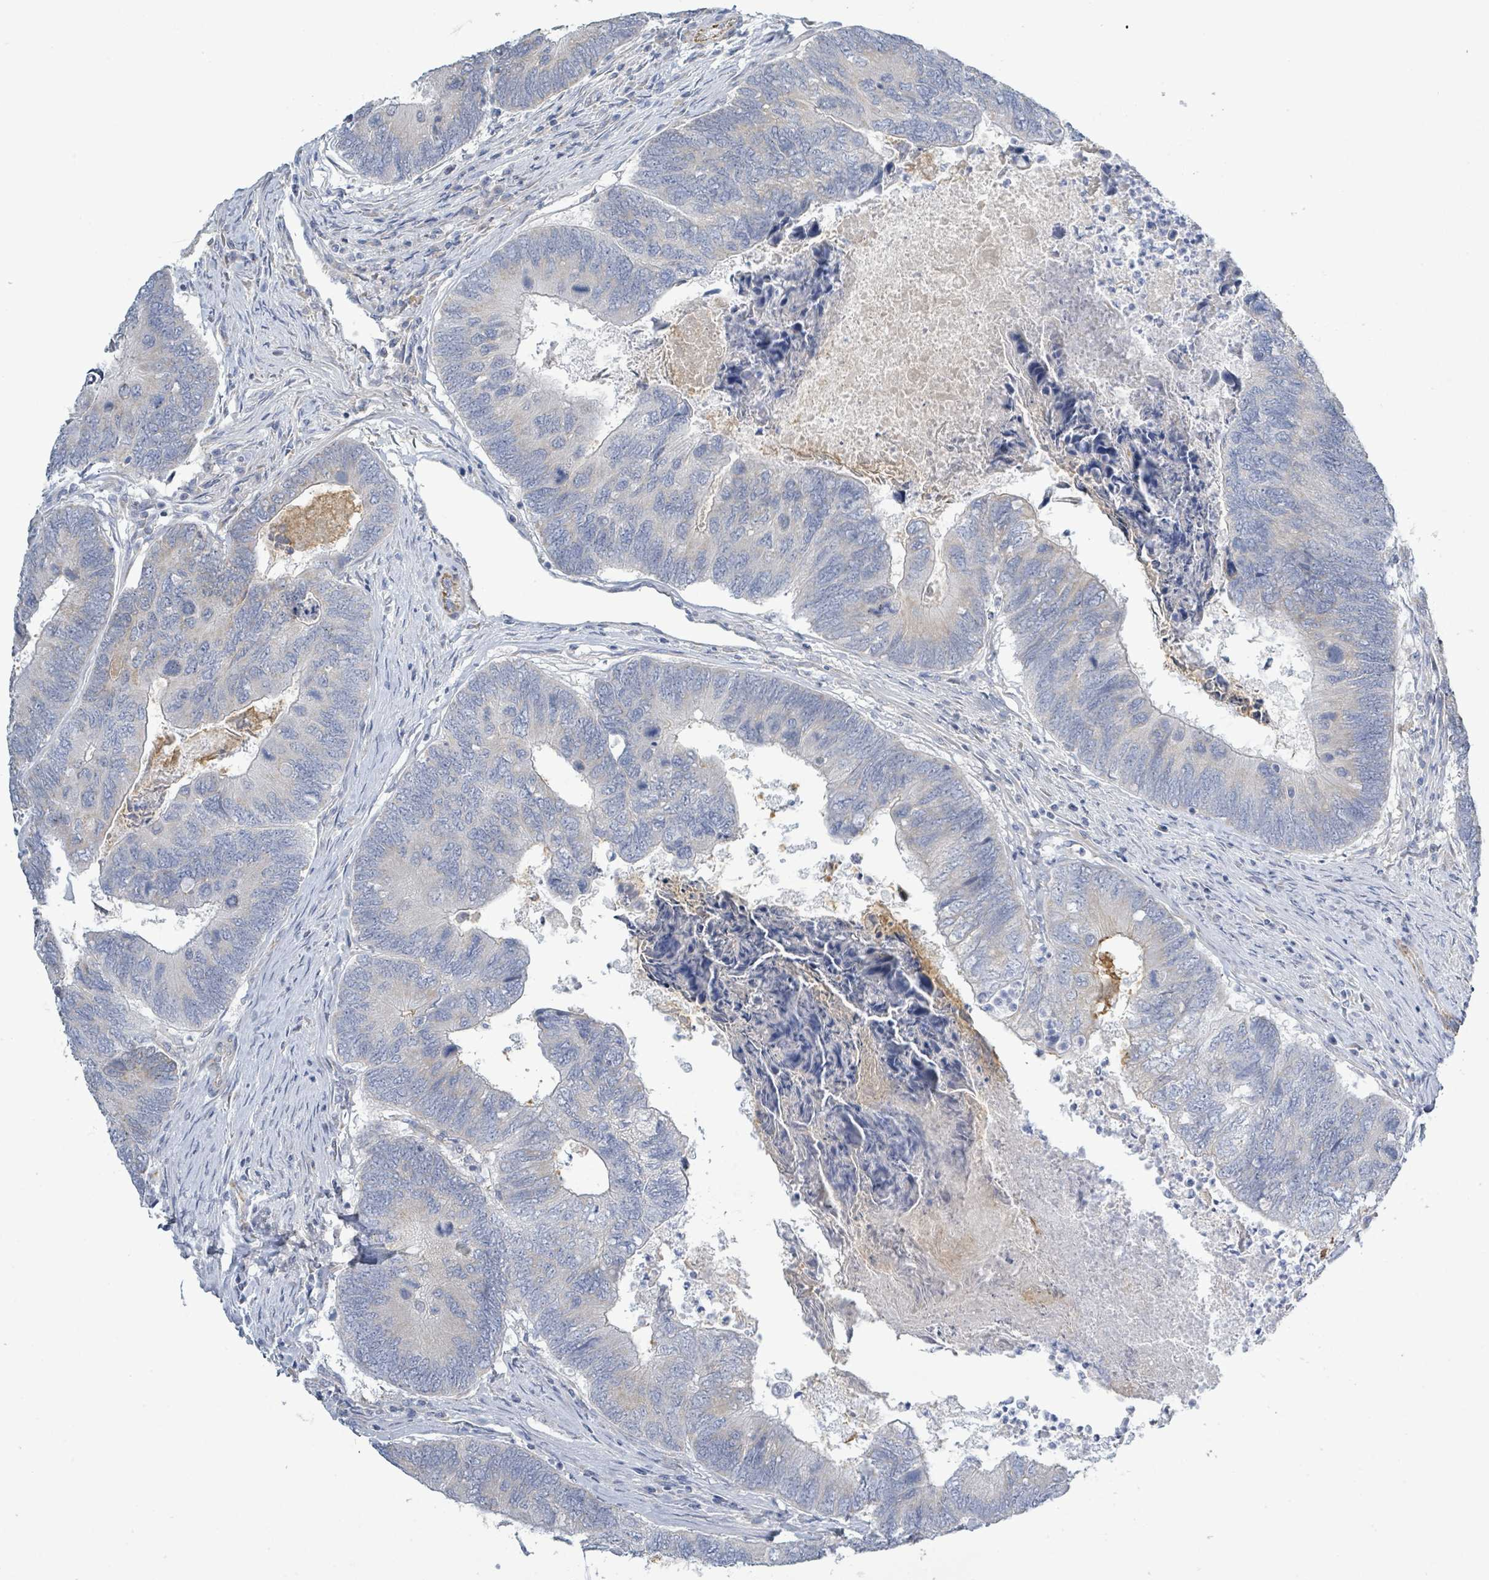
{"staining": {"intensity": "negative", "quantity": "none", "location": "none"}, "tissue": "colorectal cancer", "cell_type": "Tumor cells", "image_type": "cancer", "snomed": [{"axis": "morphology", "description": "Adenocarcinoma, NOS"}, {"axis": "topography", "description": "Colon"}], "caption": "High magnification brightfield microscopy of adenocarcinoma (colorectal) stained with DAB (3,3'-diaminobenzidine) (brown) and counterstained with hematoxylin (blue): tumor cells show no significant expression.", "gene": "ALG12", "patient": {"sex": "female", "age": 67}}